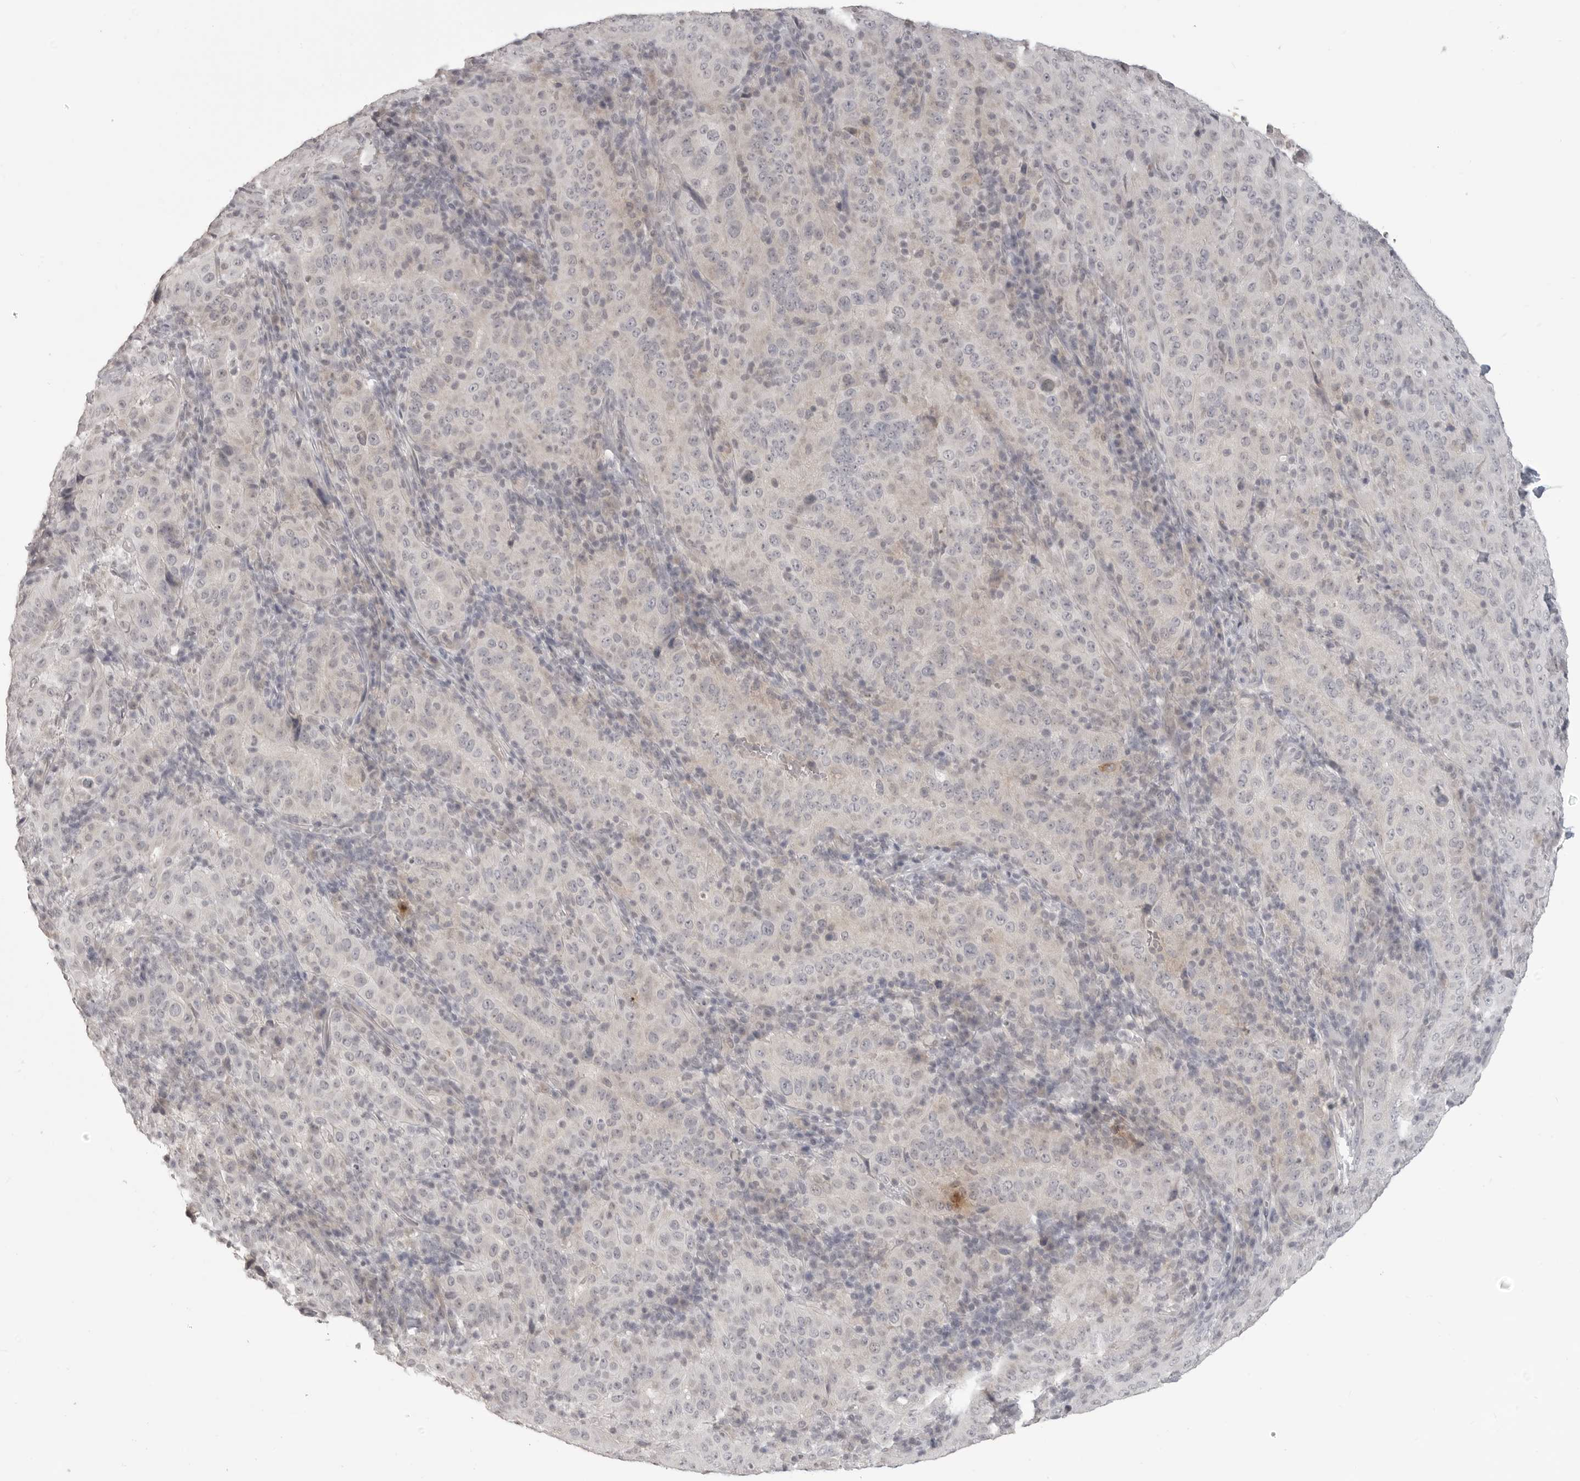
{"staining": {"intensity": "negative", "quantity": "none", "location": "none"}, "tissue": "pancreatic cancer", "cell_type": "Tumor cells", "image_type": "cancer", "snomed": [{"axis": "morphology", "description": "Adenocarcinoma, NOS"}, {"axis": "topography", "description": "Pancreas"}], "caption": "DAB immunohistochemical staining of human pancreatic cancer (adenocarcinoma) demonstrates no significant expression in tumor cells. The staining is performed using DAB brown chromogen with nuclei counter-stained in using hematoxylin.", "gene": "PRSS1", "patient": {"sex": "male", "age": 63}}